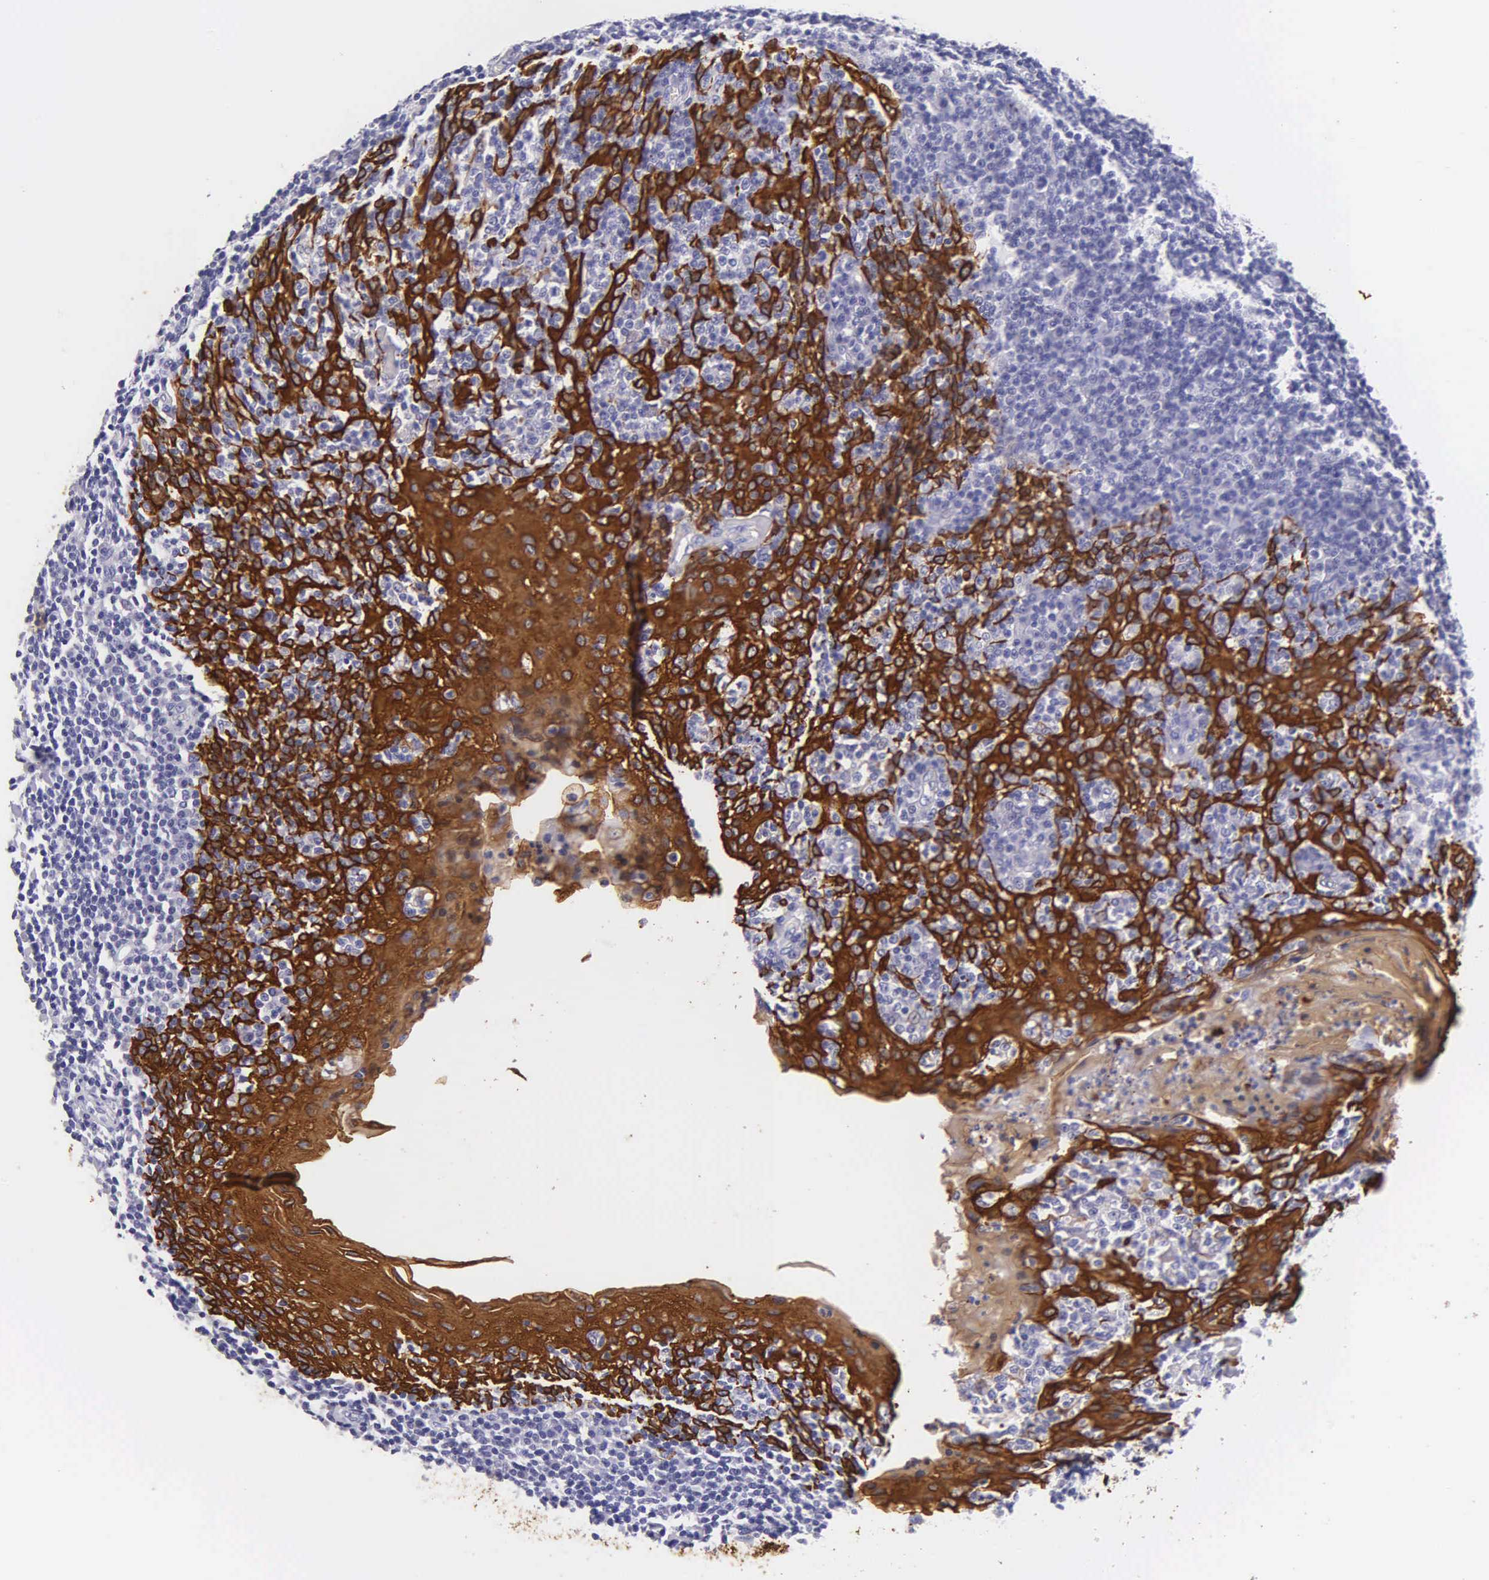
{"staining": {"intensity": "negative", "quantity": "none", "location": "none"}, "tissue": "tonsil", "cell_type": "Germinal center cells", "image_type": "normal", "snomed": [{"axis": "morphology", "description": "Normal tissue, NOS"}, {"axis": "topography", "description": "Tonsil"}], "caption": "Protein analysis of normal tonsil exhibits no significant expression in germinal center cells. Brightfield microscopy of immunohistochemistry (IHC) stained with DAB (brown) and hematoxylin (blue), captured at high magnification.", "gene": "KRT17", "patient": {"sex": "male", "age": 6}}